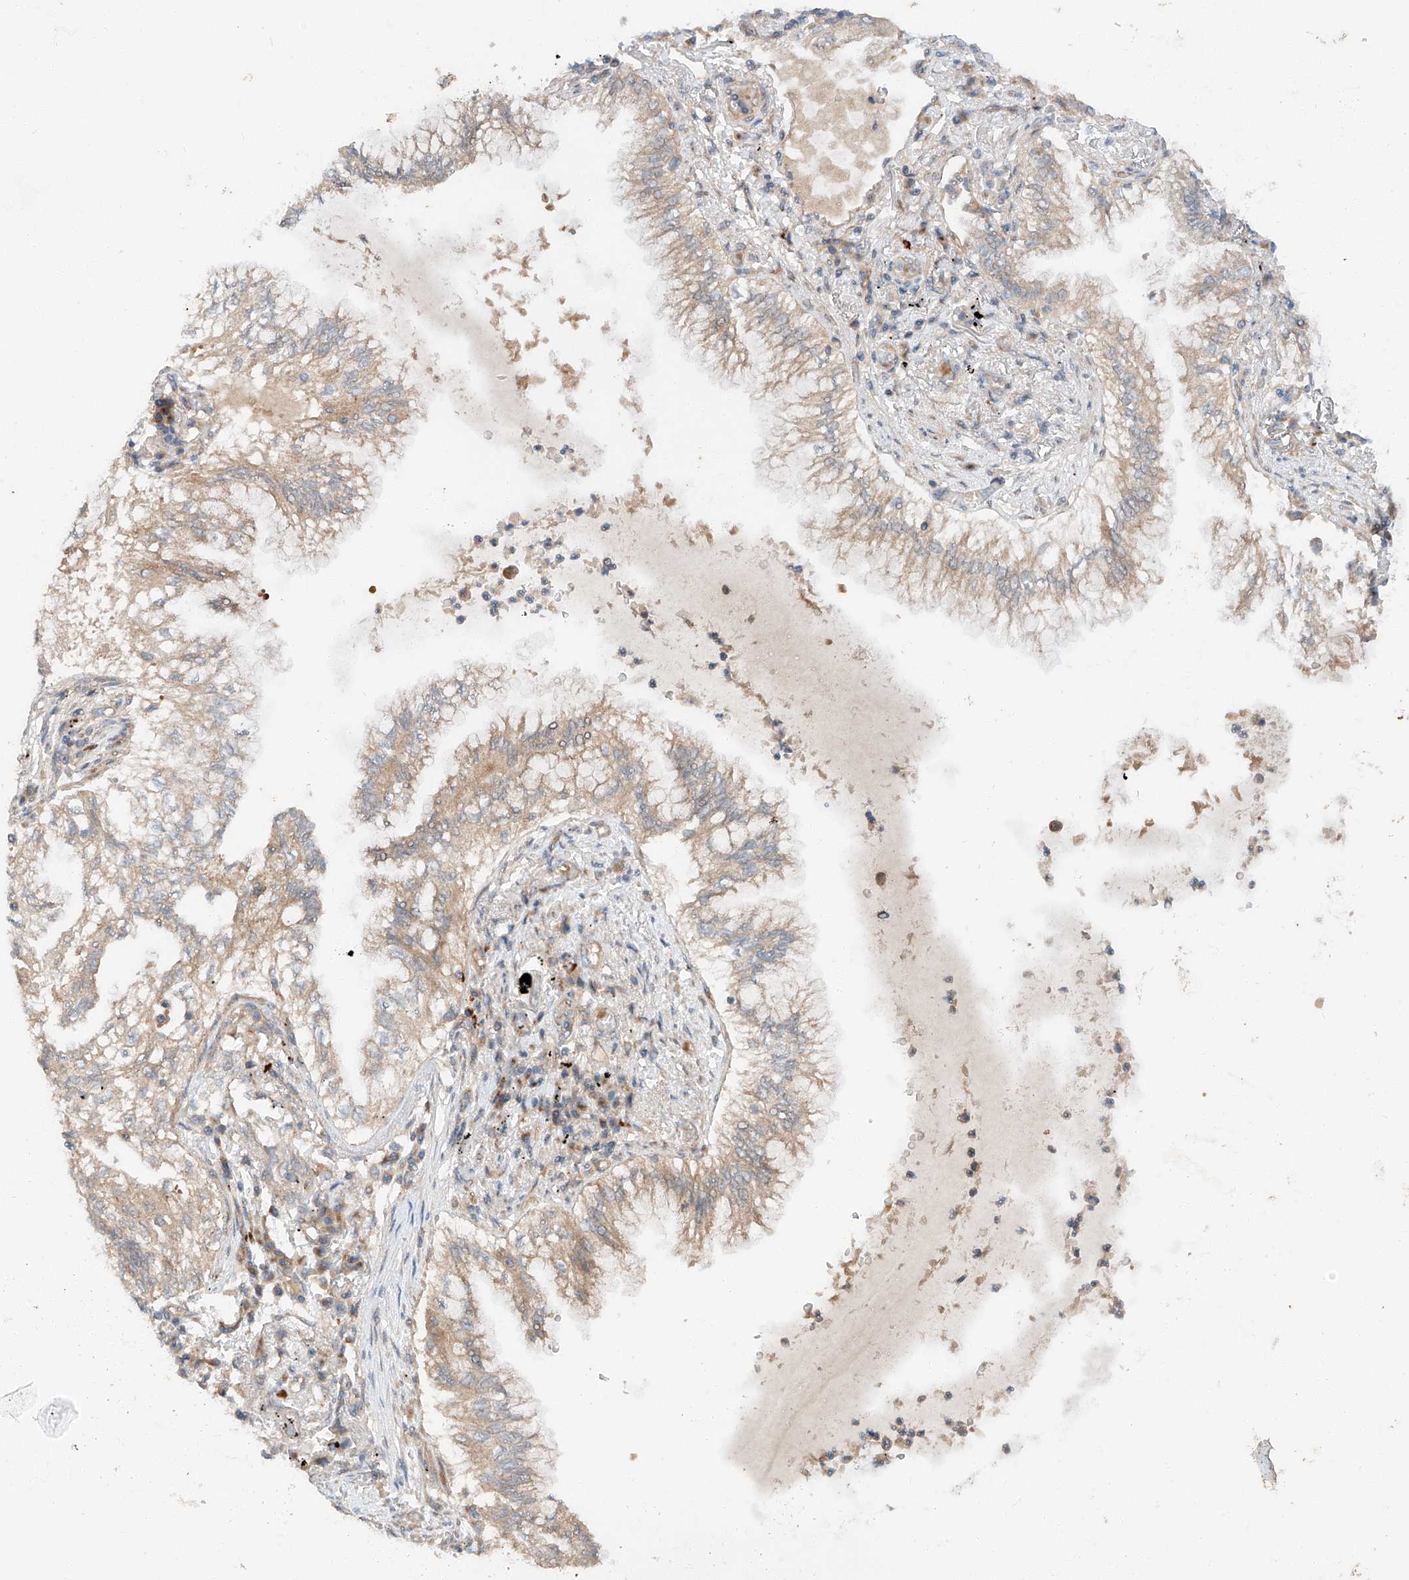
{"staining": {"intensity": "weak", "quantity": "25%-75%", "location": "cytoplasmic/membranous"}, "tissue": "lung cancer", "cell_type": "Tumor cells", "image_type": "cancer", "snomed": [{"axis": "morphology", "description": "Adenocarcinoma, NOS"}, {"axis": "topography", "description": "Lung"}], "caption": "Lung cancer stained with a brown dye shows weak cytoplasmic/membranous positive expression in approximately 25%-75% of tumor cells.", "gene": "XPNPEP1", "patient": {"sex": "female", "age": 70}}